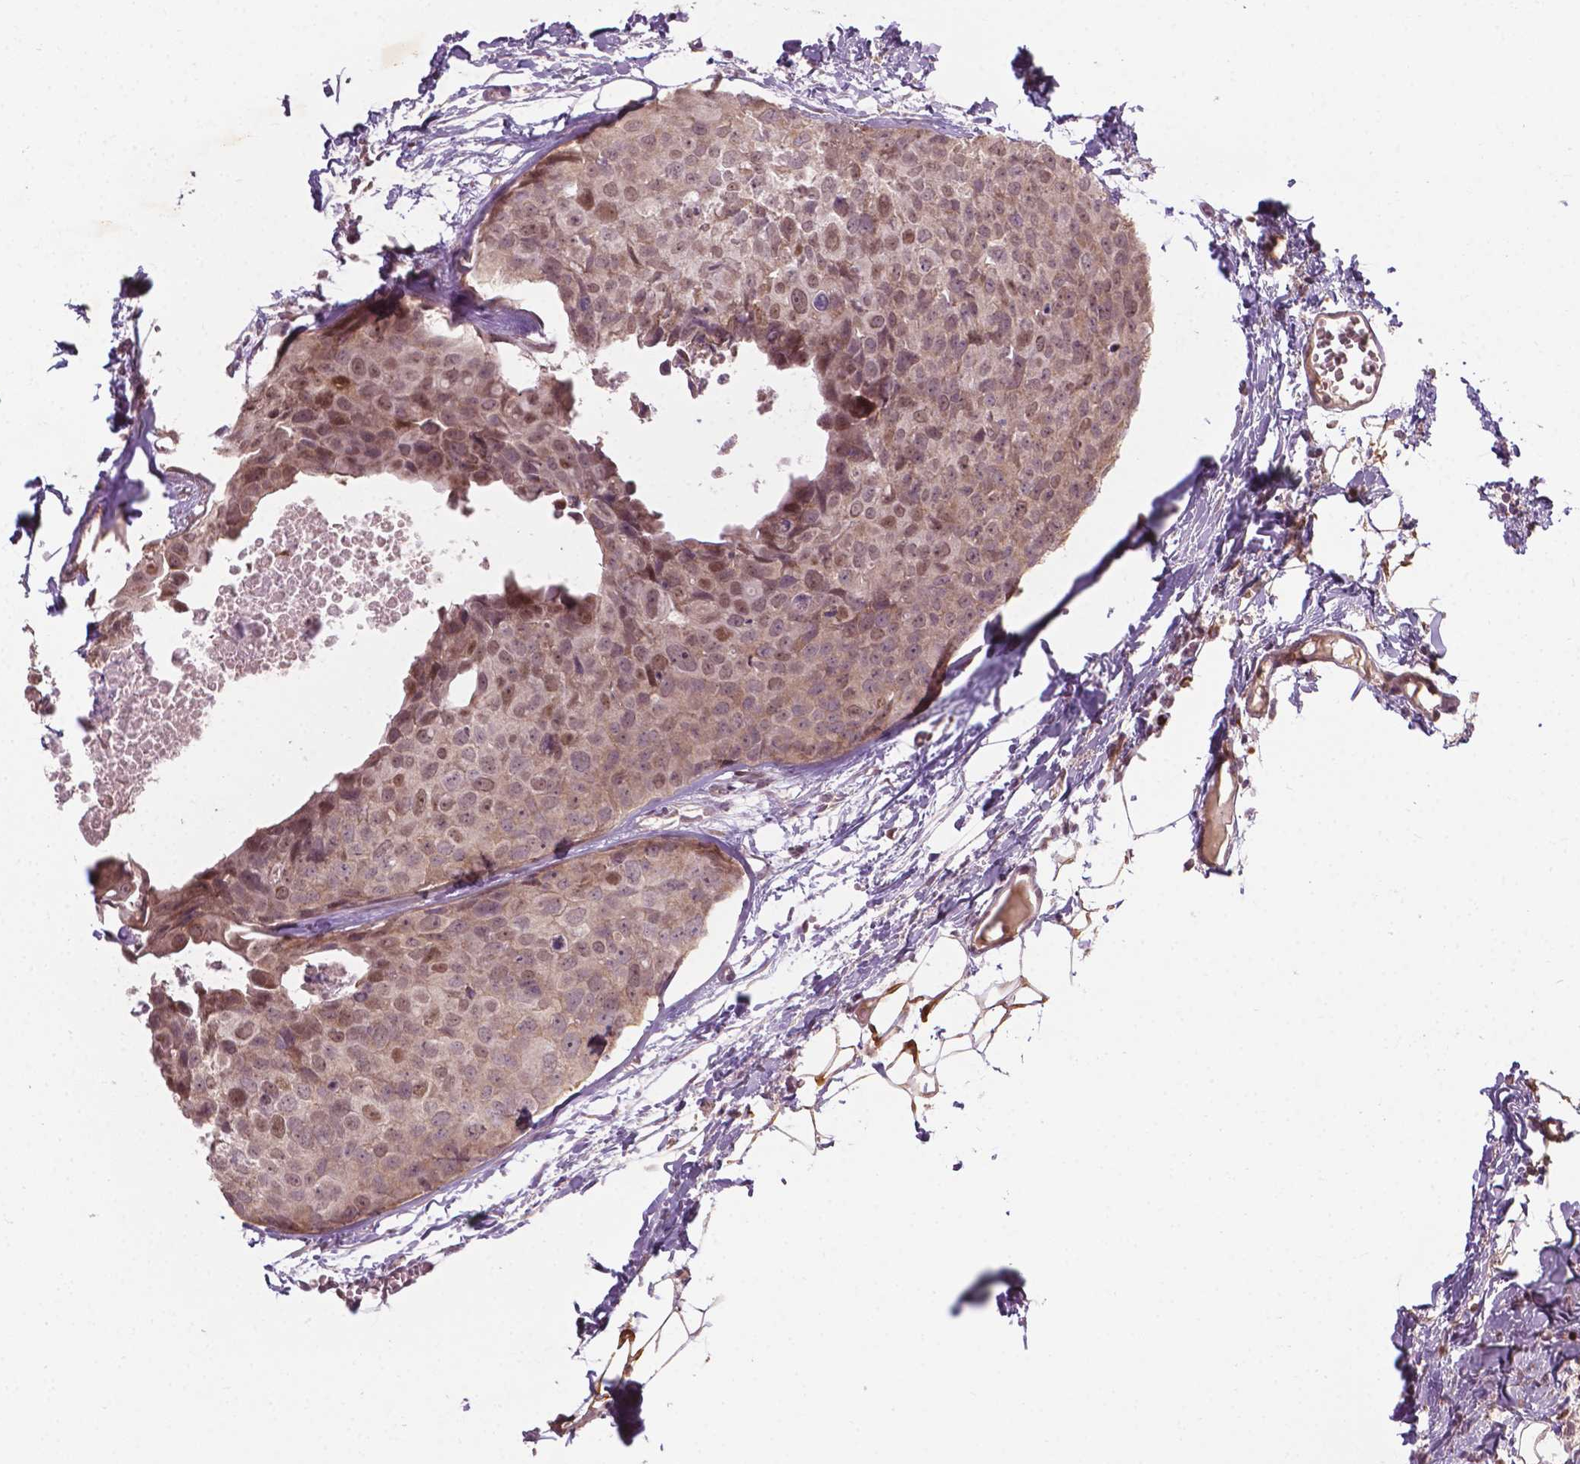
{"staining": {"intensity": "moderate", "quantity": ">75%", "location": "cytoplasmic/membranous,nuclear"}, "tissue": "breast cancer", "cell_type": "Tumor cells", "image_type": "cancer", "snomed": [{"axis": "morphology", "description": "Duct carcinoma"}, {"axis": "topography", "description": "Breast"}], "caption": "Protein positivity by IHC exhibits moderate cytoplasmic/membranous and nuclear positivity in approximately >75% of tumor cells in breast intraductal carcinoma.", "gene": "NFAT5", "patient": {"sex": "female", "age": 38}}